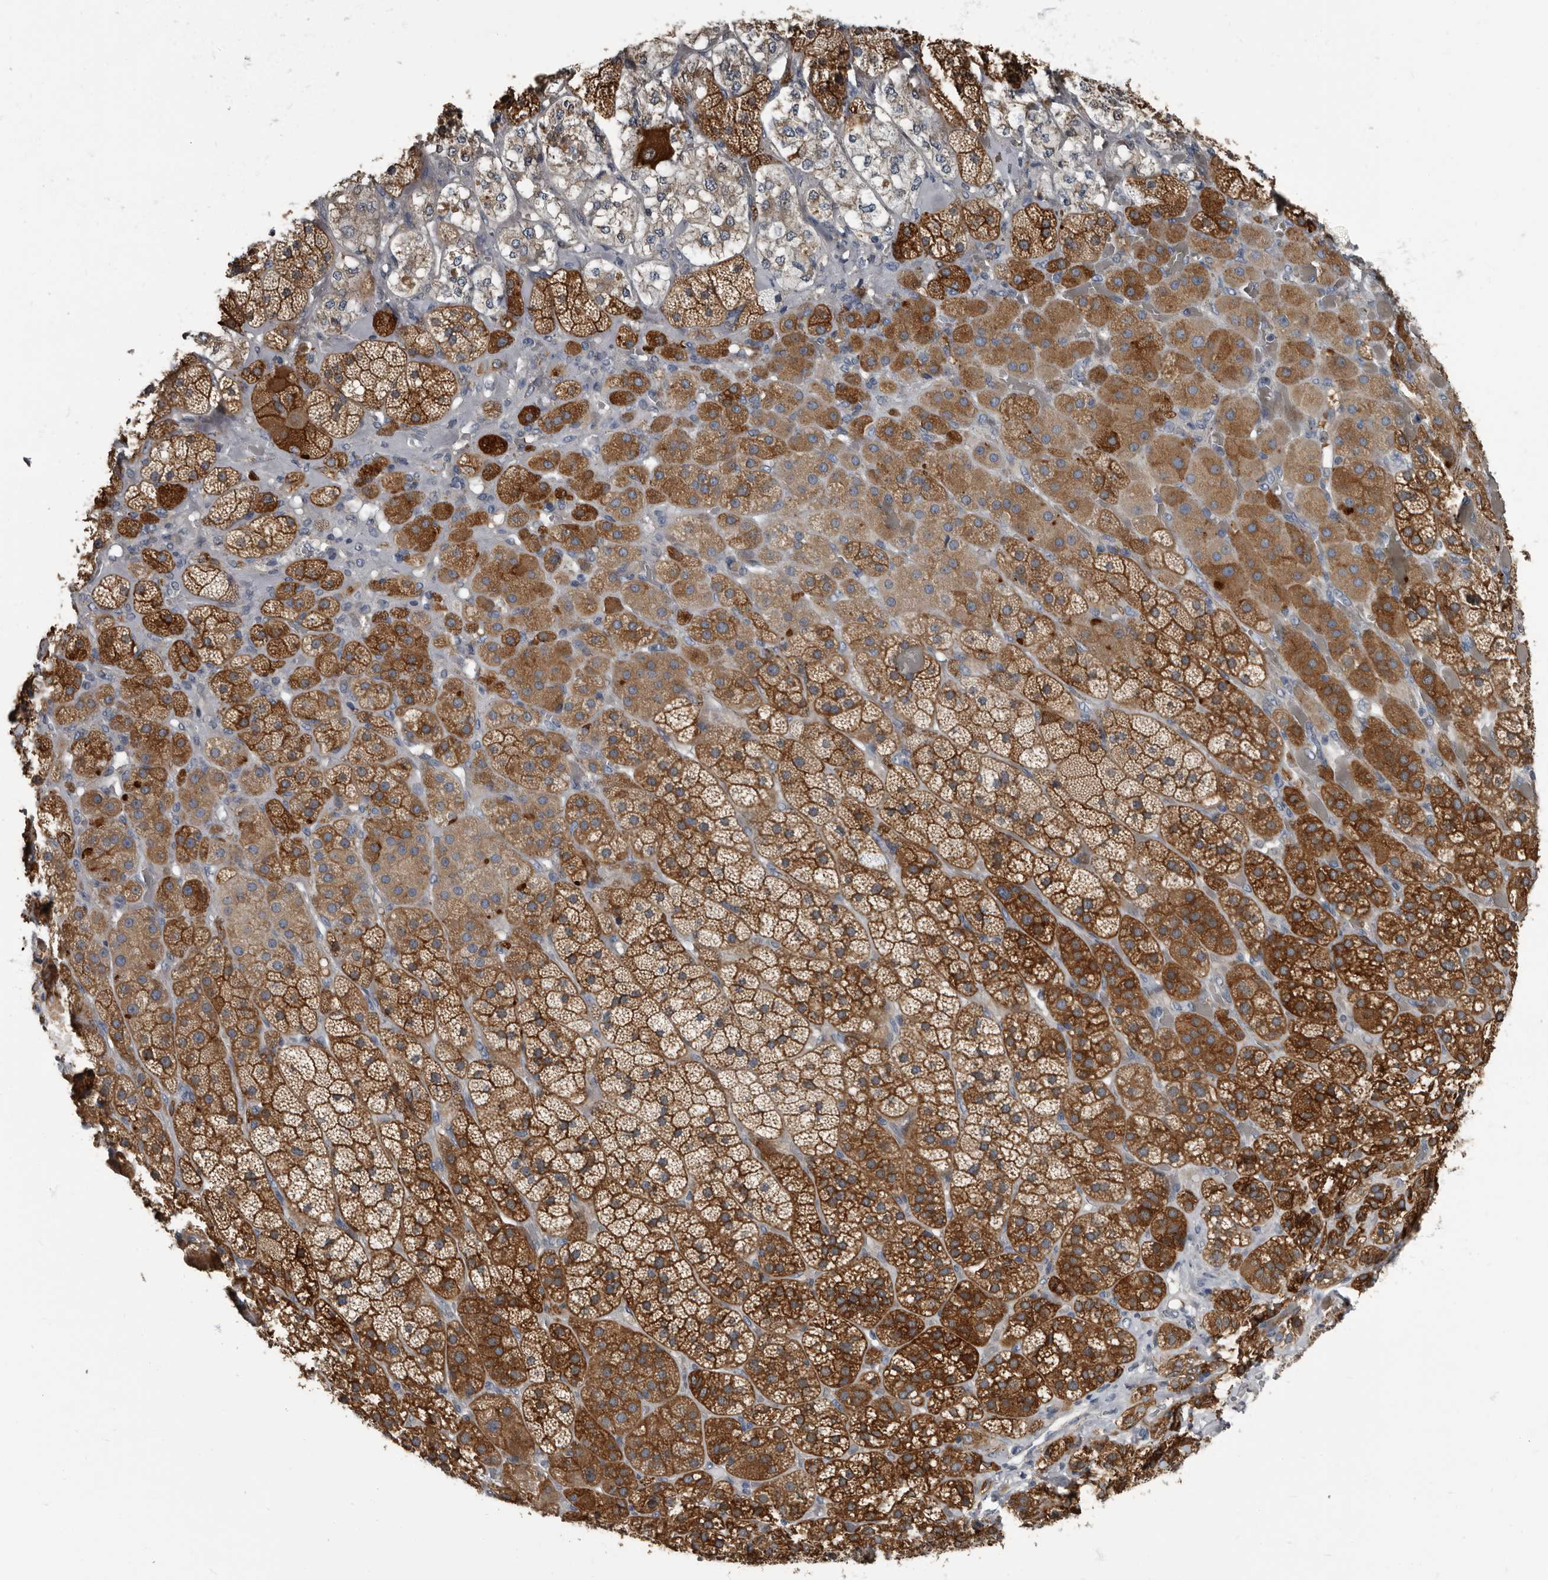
{"staining": {"intensity": "strong", "quantity": ">75%", "location": "cytoplasmic/membranous"}, "tissue": "adrenal gland", "cell_type": "Glandular cells", "image_type": "normal", "snomed": [{"axis": "morphology", "description": "Normal tissue, NOS"}, {"axis": "topography", "description": "Adrenal gland"}], "caption": "A micrograph of adrenal gland stained for a protein demonstrates strong cytoplasmic/membranous brown staining in glandular cells. Immunohistochemistry stains the protein of interest in brown and the nuclei are stained blue.", "gene": "TPD52L1", "patient": {"sex": "male", "age": 57}}